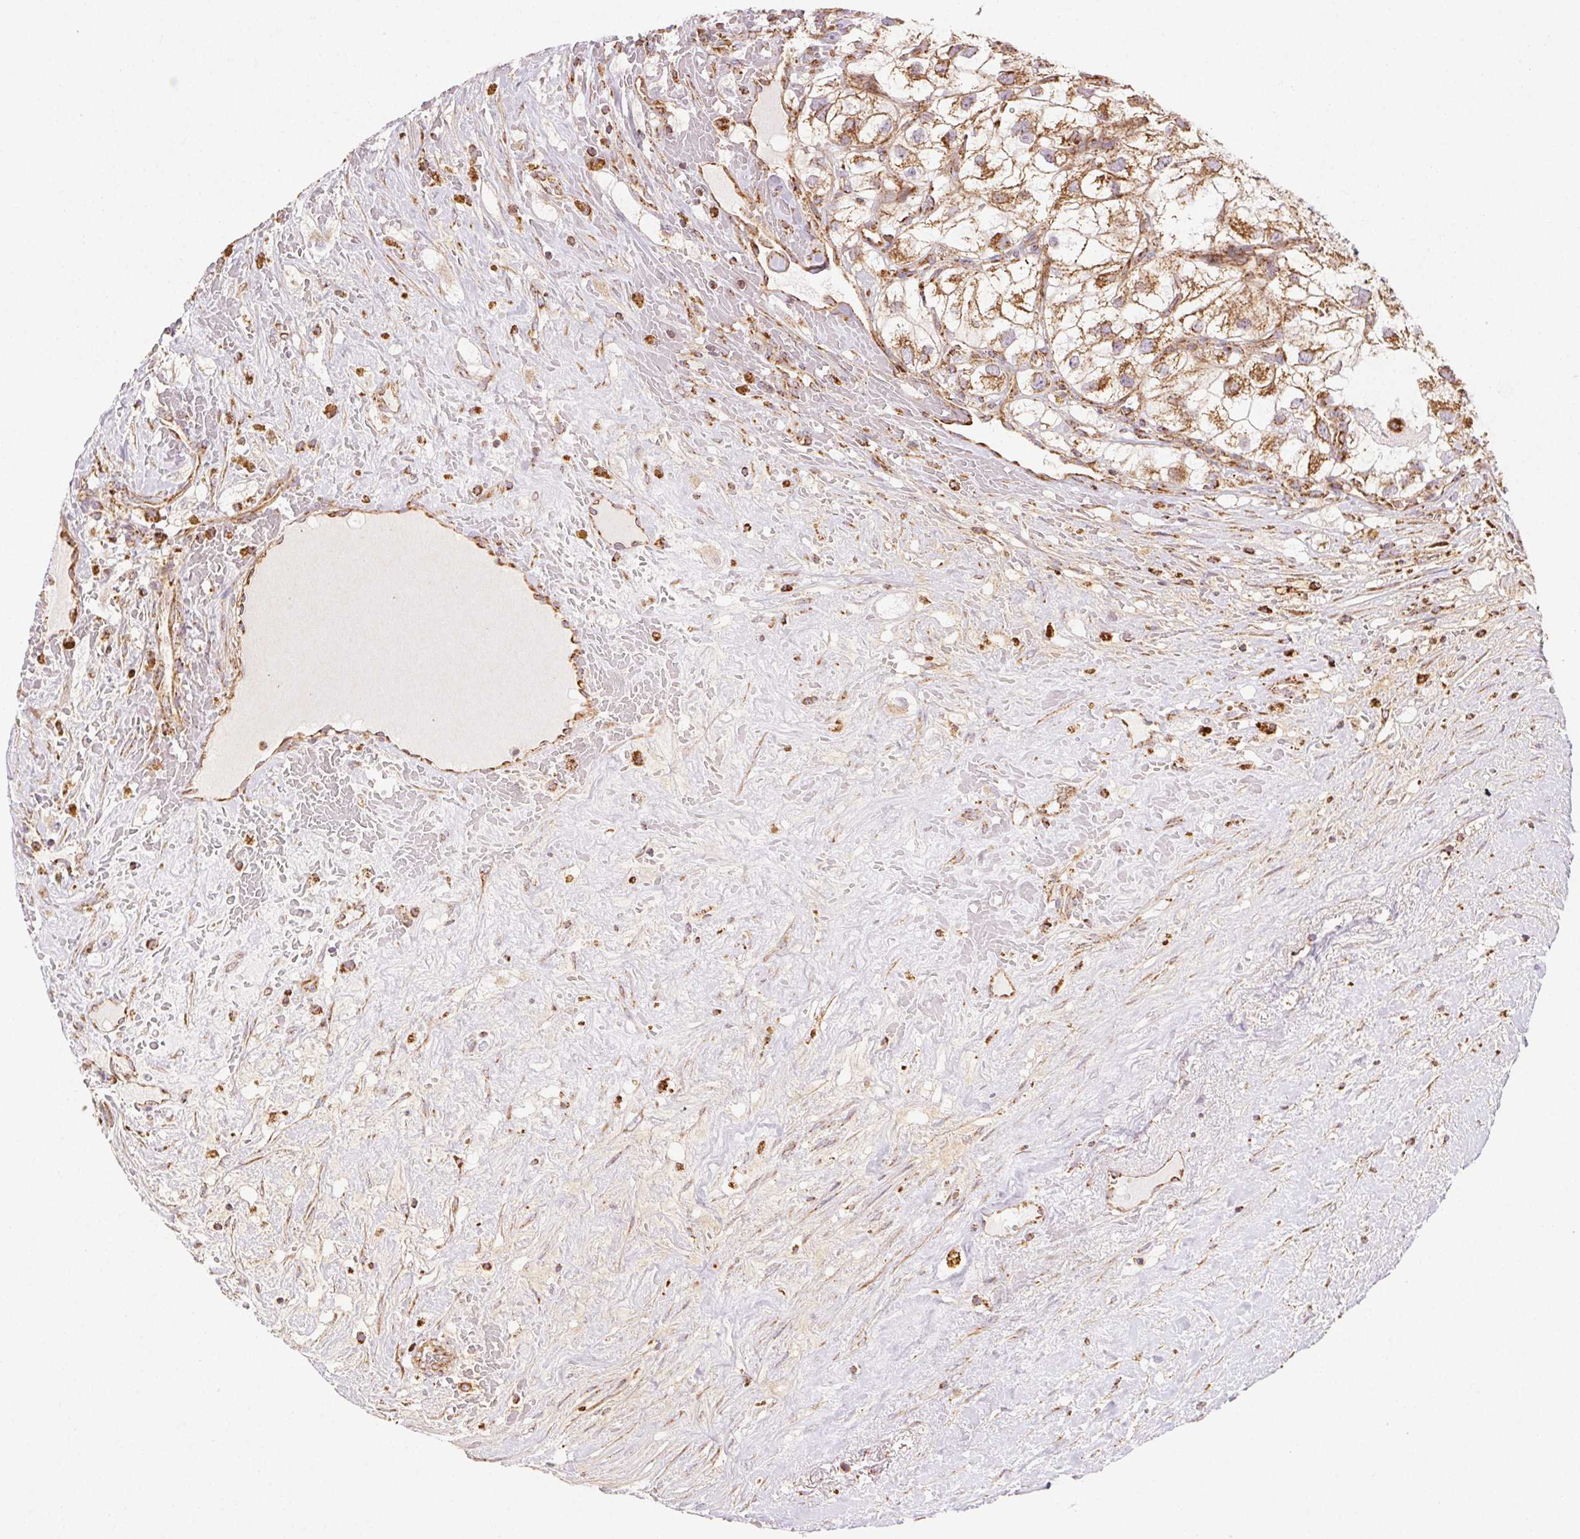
{"staining": {"intensity": "moderate", "quantity": ">75%", "location": "cytoplasmic/membranous"}, "tissue": "renal cancer", "cell_type": "Tumor cells", "image_type": "cancer", "snomed": [{"axis": "morphology", "description": "Adenocarcinoma, NOS"}, {"axis": "topography", "description": "Kidney"}], "caption": "Immunohistochemical staining of human renal adenocarcinoma displays moderate cytoplasmic/membranous protein expression in approximately >75% of tumor cells.", "gene": "CLPB", "patient": {"sex": "male", "age": 59}}